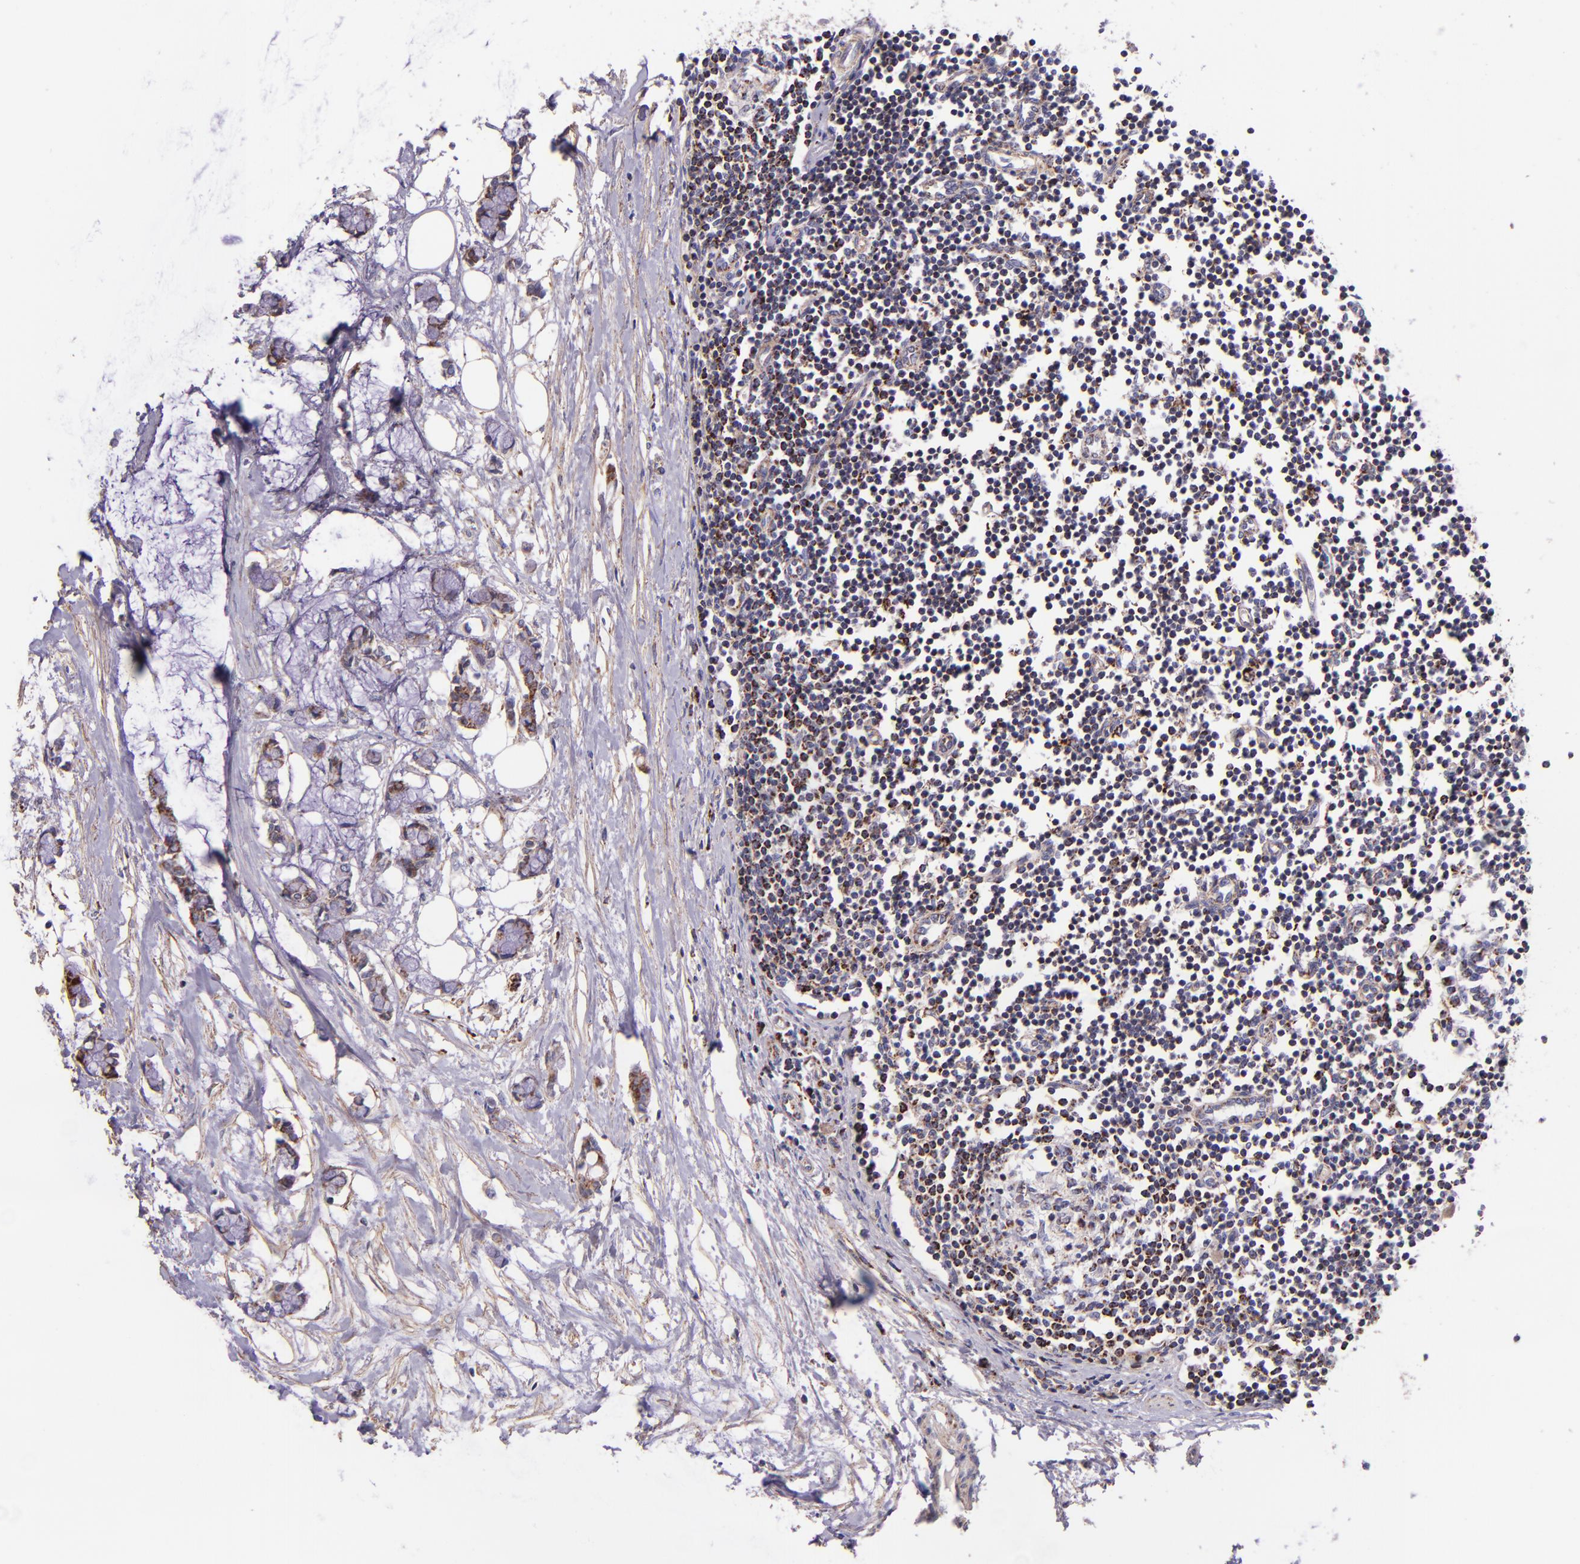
{"staining": {"intensity": "weak", "quantity": ">75%", "location": "cytoplasmic/membranous"}, "tissue": "colorectal cancer", "cell_type": "Tumor cells", "image_type": "cancer", "snomed": [{"axis": "morphology", "description": "Normal tissue, NOS"}, {"axis": "morphology", "description": "Adenocarcinoma, NOS"}, {"axis": "topography", "description": "Colon"}, {"axis": "topography", "description": "Peripheral nerve tissue"}], "caption": "The photomicrograph shows immunohistochemical staining of colorectal cancer (adenocarcinoma). There is weak cytoplasmic/membranous expression is appreciated in about >75% of tumor cells.", "gene": "IDH3G", "patient": {"sex": "male", "age": 14}}